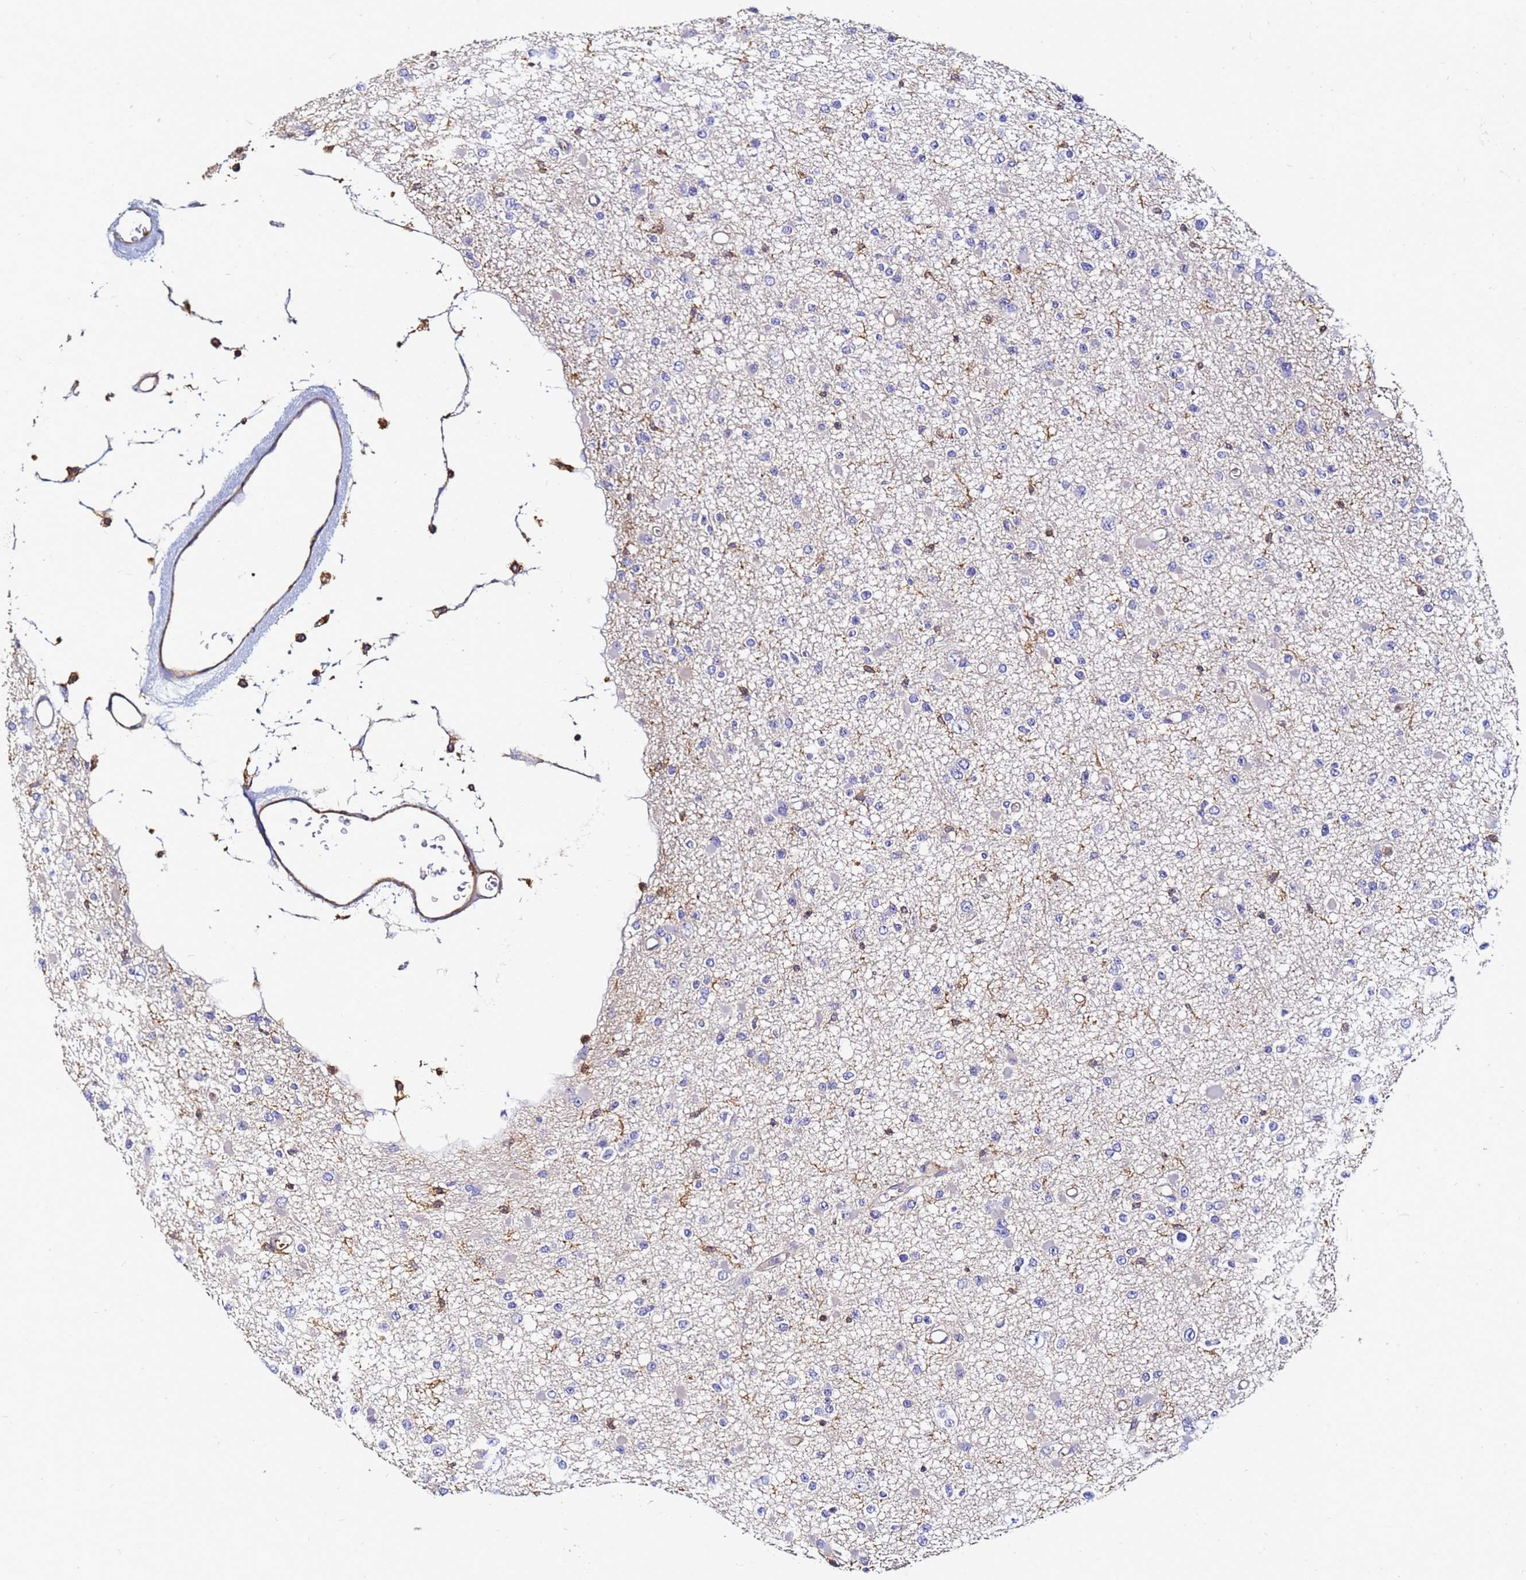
{"staining": {"intensity": "negative", "quantity": "none", "location": "none"}, "tissue": "glioma", "cell_type": "Tumor cells", "image_type": "cancer", "snomed": [{"axis": "morphology", "description": "Glioma, malignant, Low grade"}, {"axis": "topography", "description": "Brain"}], "caption": "Immunohistochemical staining of human glioma shows no significant staining in tumor cells.", "gene": "ACTB", "patient": {"sex": "female", "age": 22}}